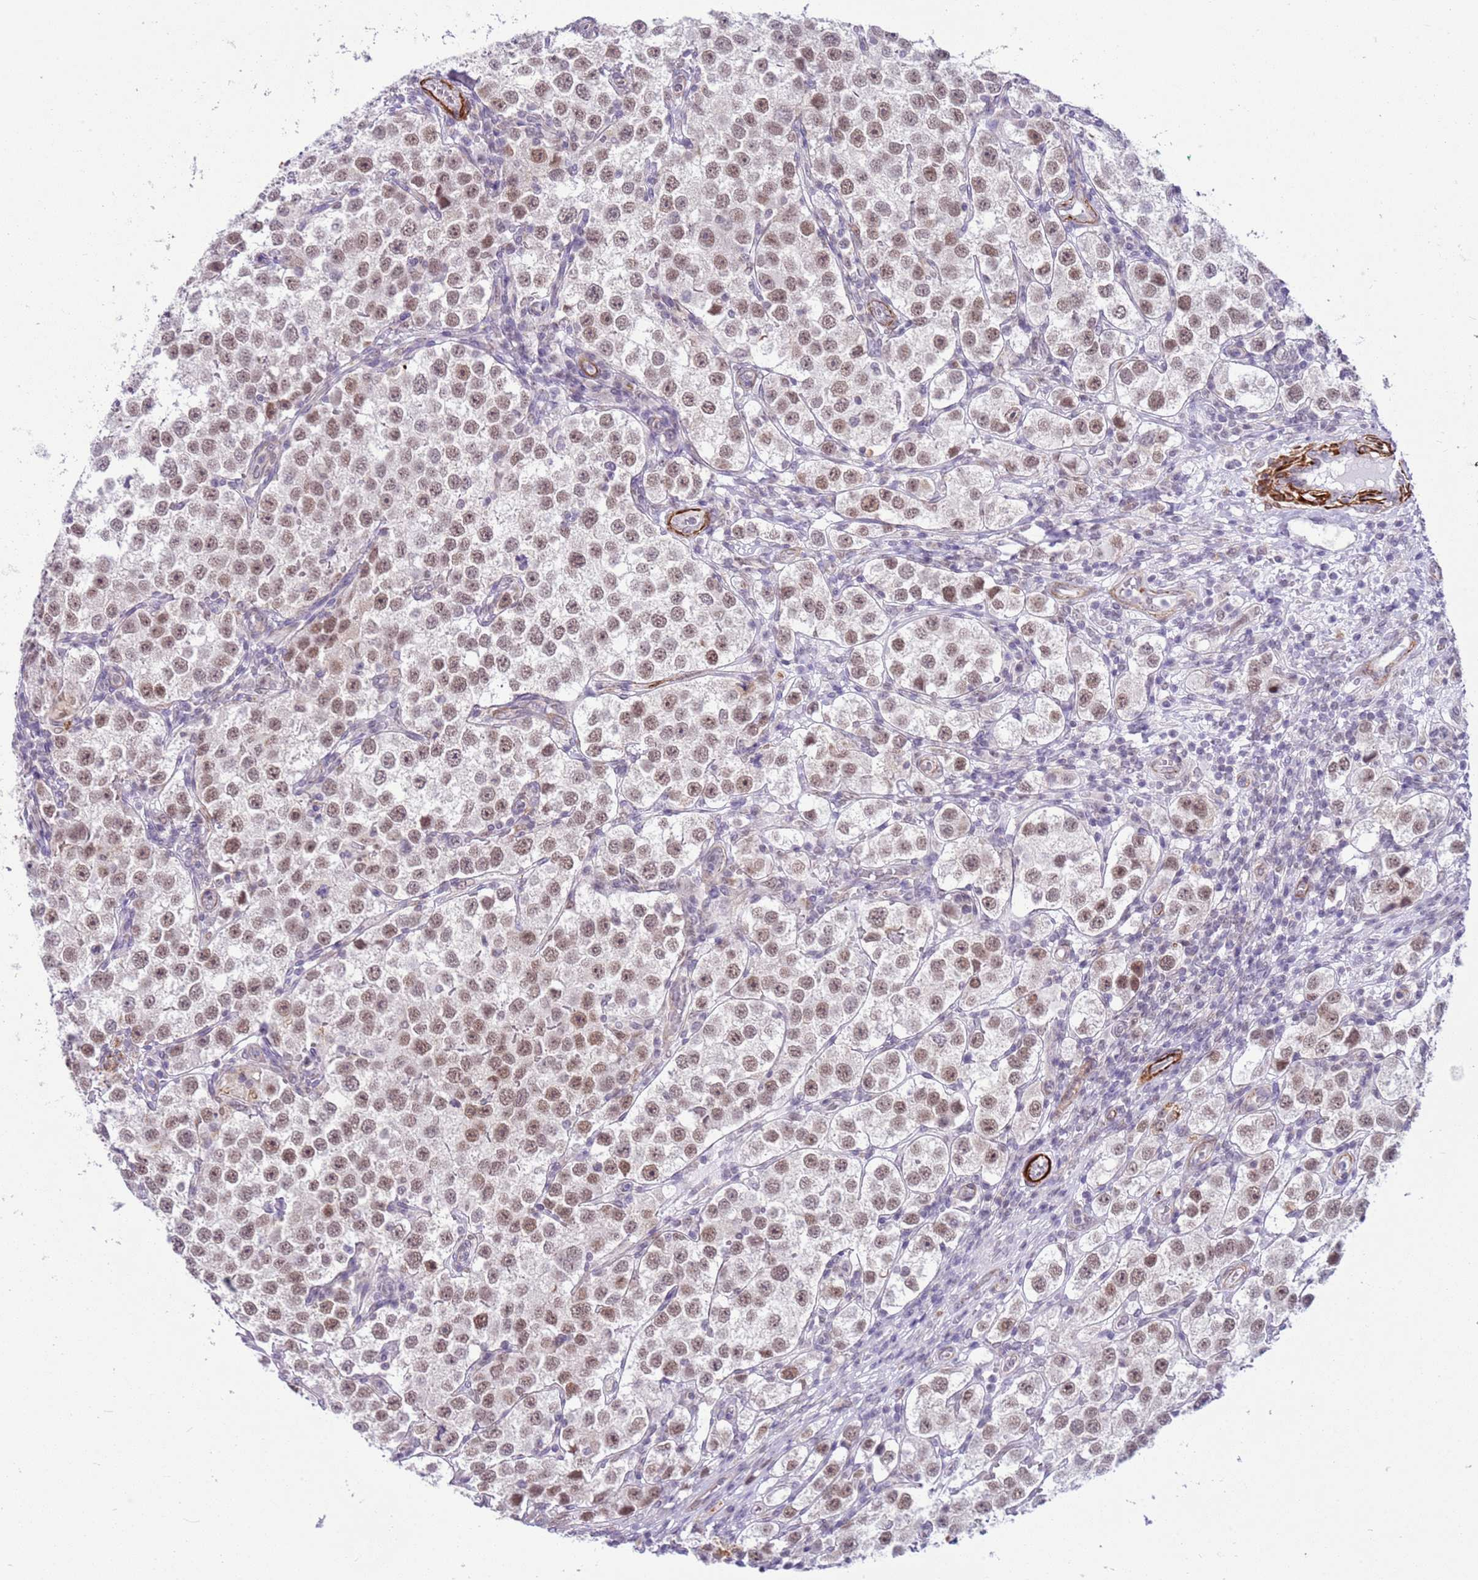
{"staining": {"intensity": "weak", "quantity": ">75%", "location": "nuclear"}, "tissue": "testis cancer", "cell_type": "Tumor cells", "image_type": "cancer", "snomed": [{"axis": "morphology", "description": "Seminoma, NOS"}, {"axis": "topography", "description": "Testis"}], "caption": "Approximately >75% of tumor cells in testis cancer (seminoma) demonstrate weak nuclear protein staining as visualized by brown immunohistochemical staining.", "gene": "SMIM4", "patient": {"sex": "male", "age": 37}}